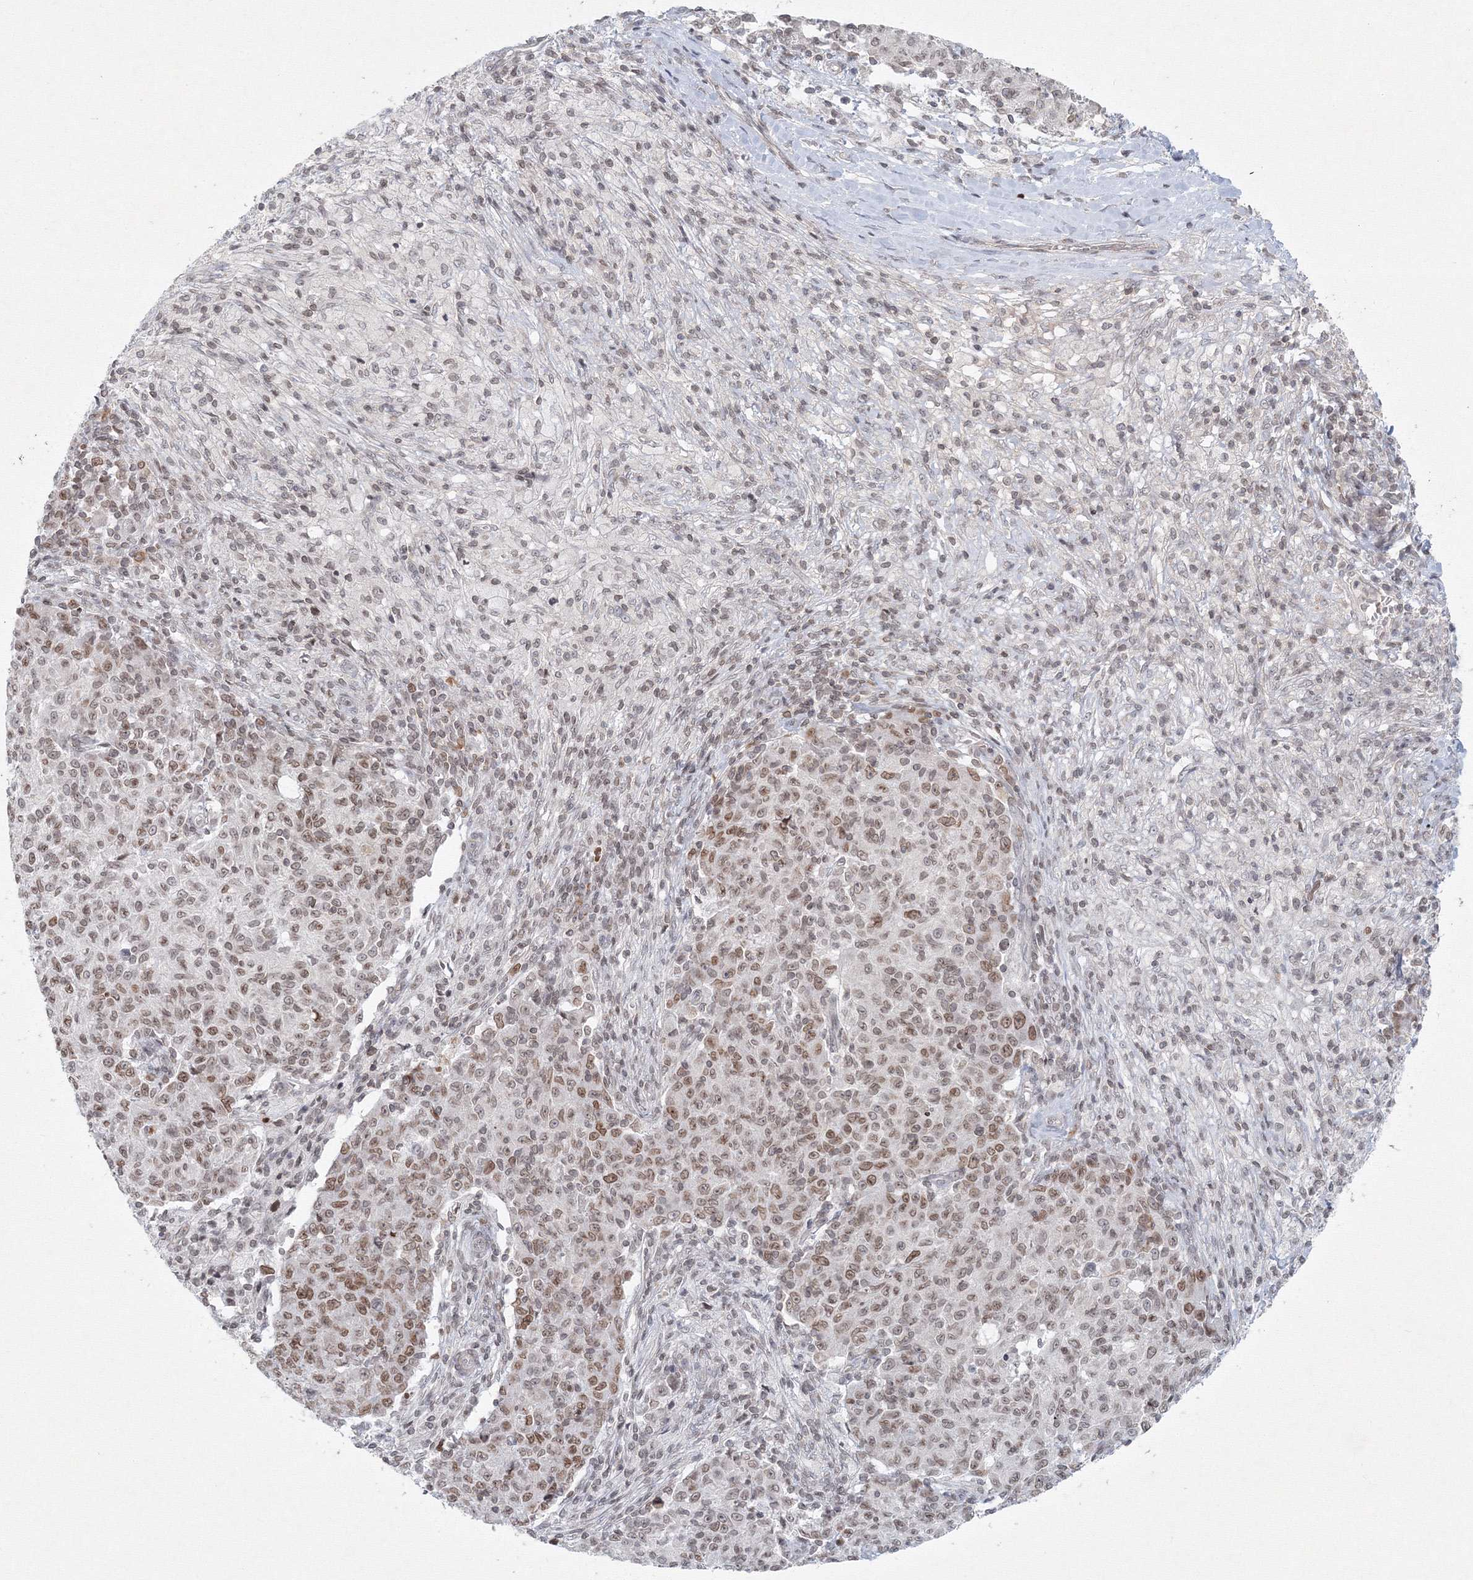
{"staining": {"intensity": "weak", "quantity": "25%-75%", "location": "nuclear"}, "tissue": "ovarian cancer", "cell_type": "Tumor cells", "image_type": "cancer", "snomed": [{"axis": "morphology", "description": "Carcinoma, endometroid"}, {"axis": "topography", "description": "Ovary"}], "caption": "Approximately 25%-75% of tumor cells in ovarian cancer display weak nuclear protein positivity as visualized by brown immunohistochemical staining.", "gene": "KIF4A", "patient": {"sex": "female", "age": 42}}